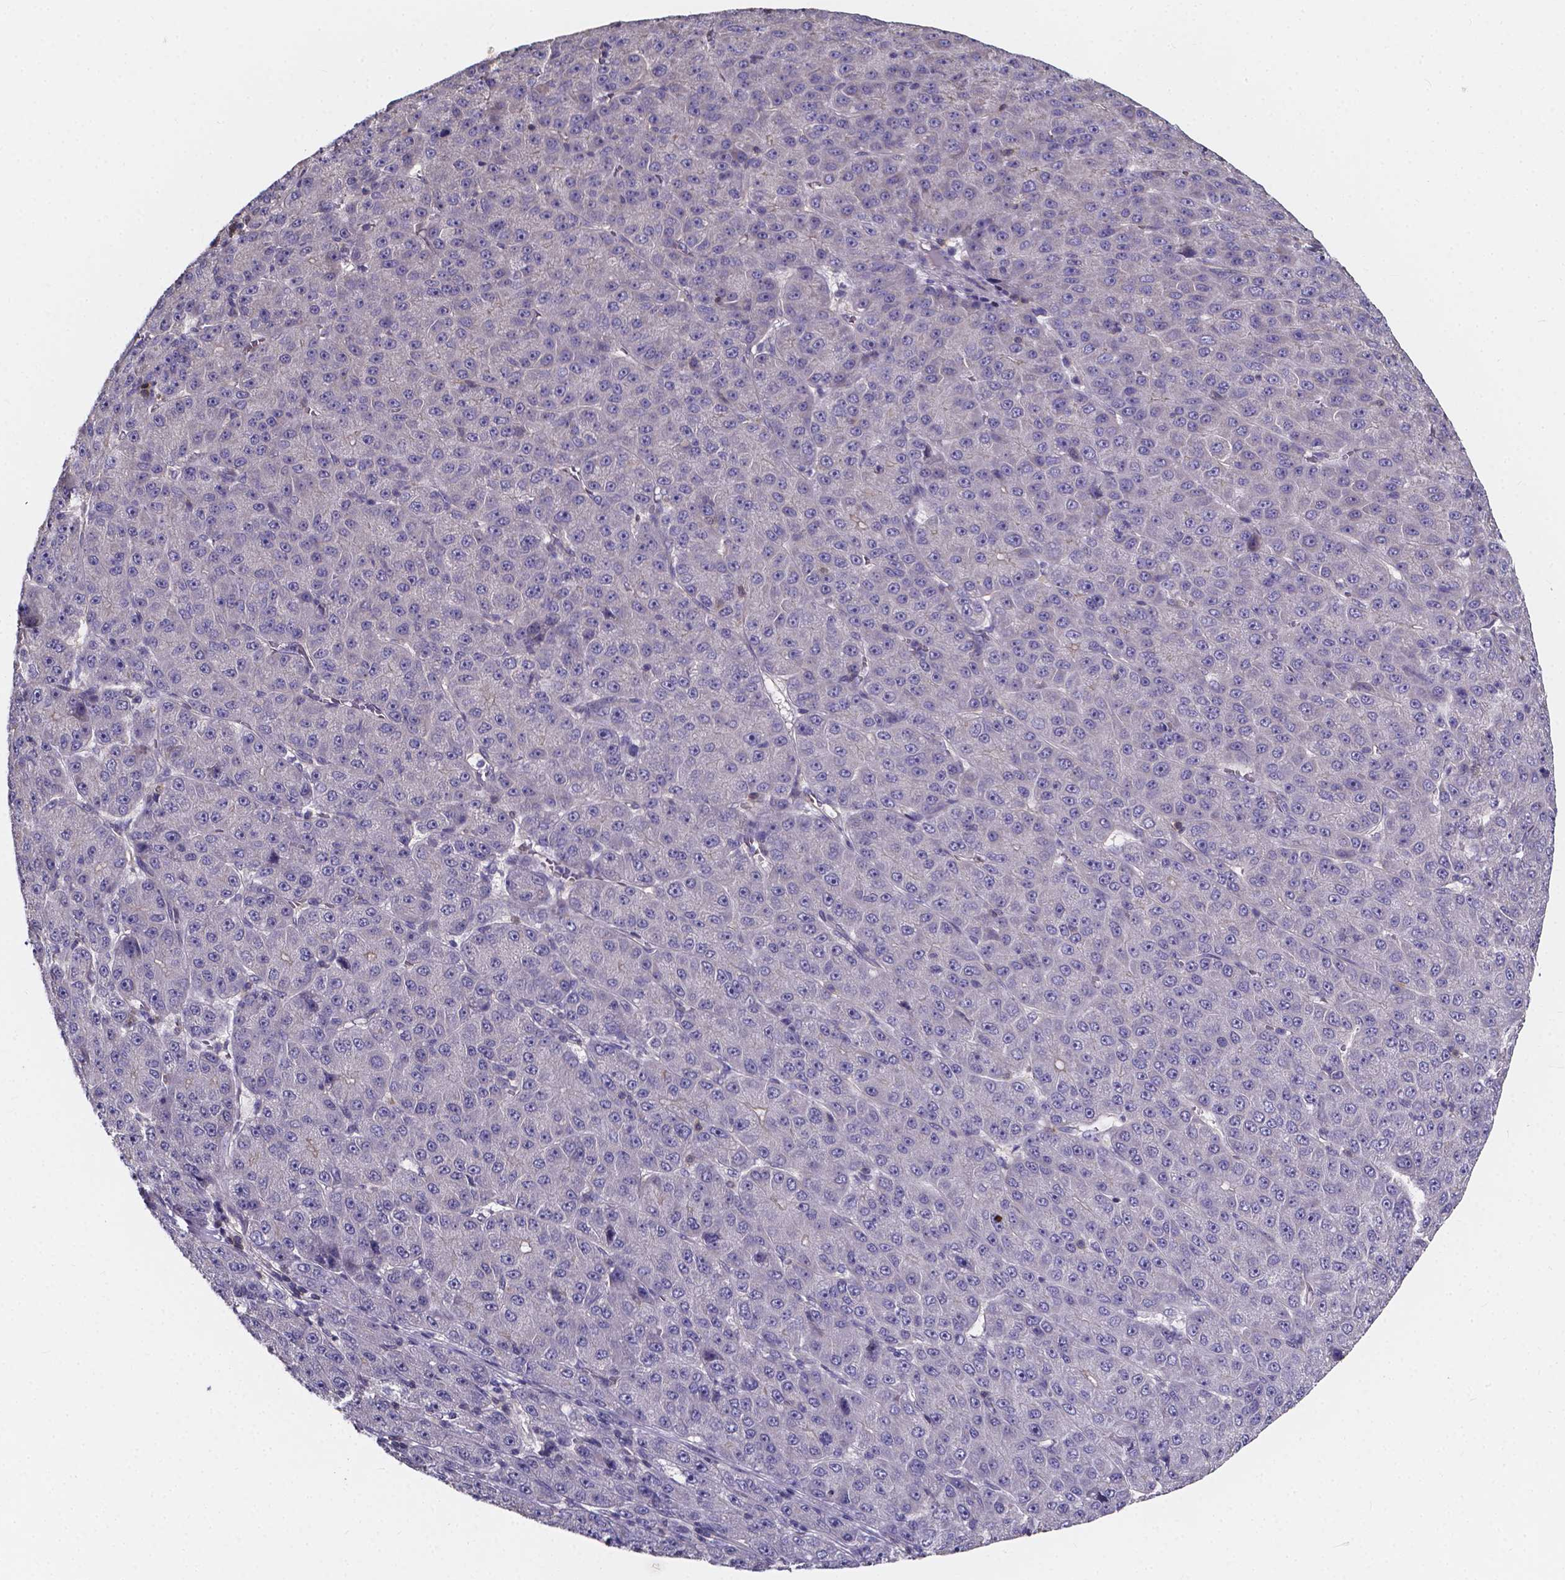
{"staining": {"intensity": "negative", "quantity": "none", "location": "none"}, "tissue": "liver cancer", "cell_type": "Tumor cells", "image_type": "cancer", "snomed": [{"axis": "morphology", "description": "Carcinoma, Hepatocellular, NOS"}, {"axis": "topography", "description": "Liver"}], "caption": "Tumor cells show no significant staining in liver hepatocellular carcinoma.", "gene": "THEMIS", "patient": {"sex": "male", "age": 67}}